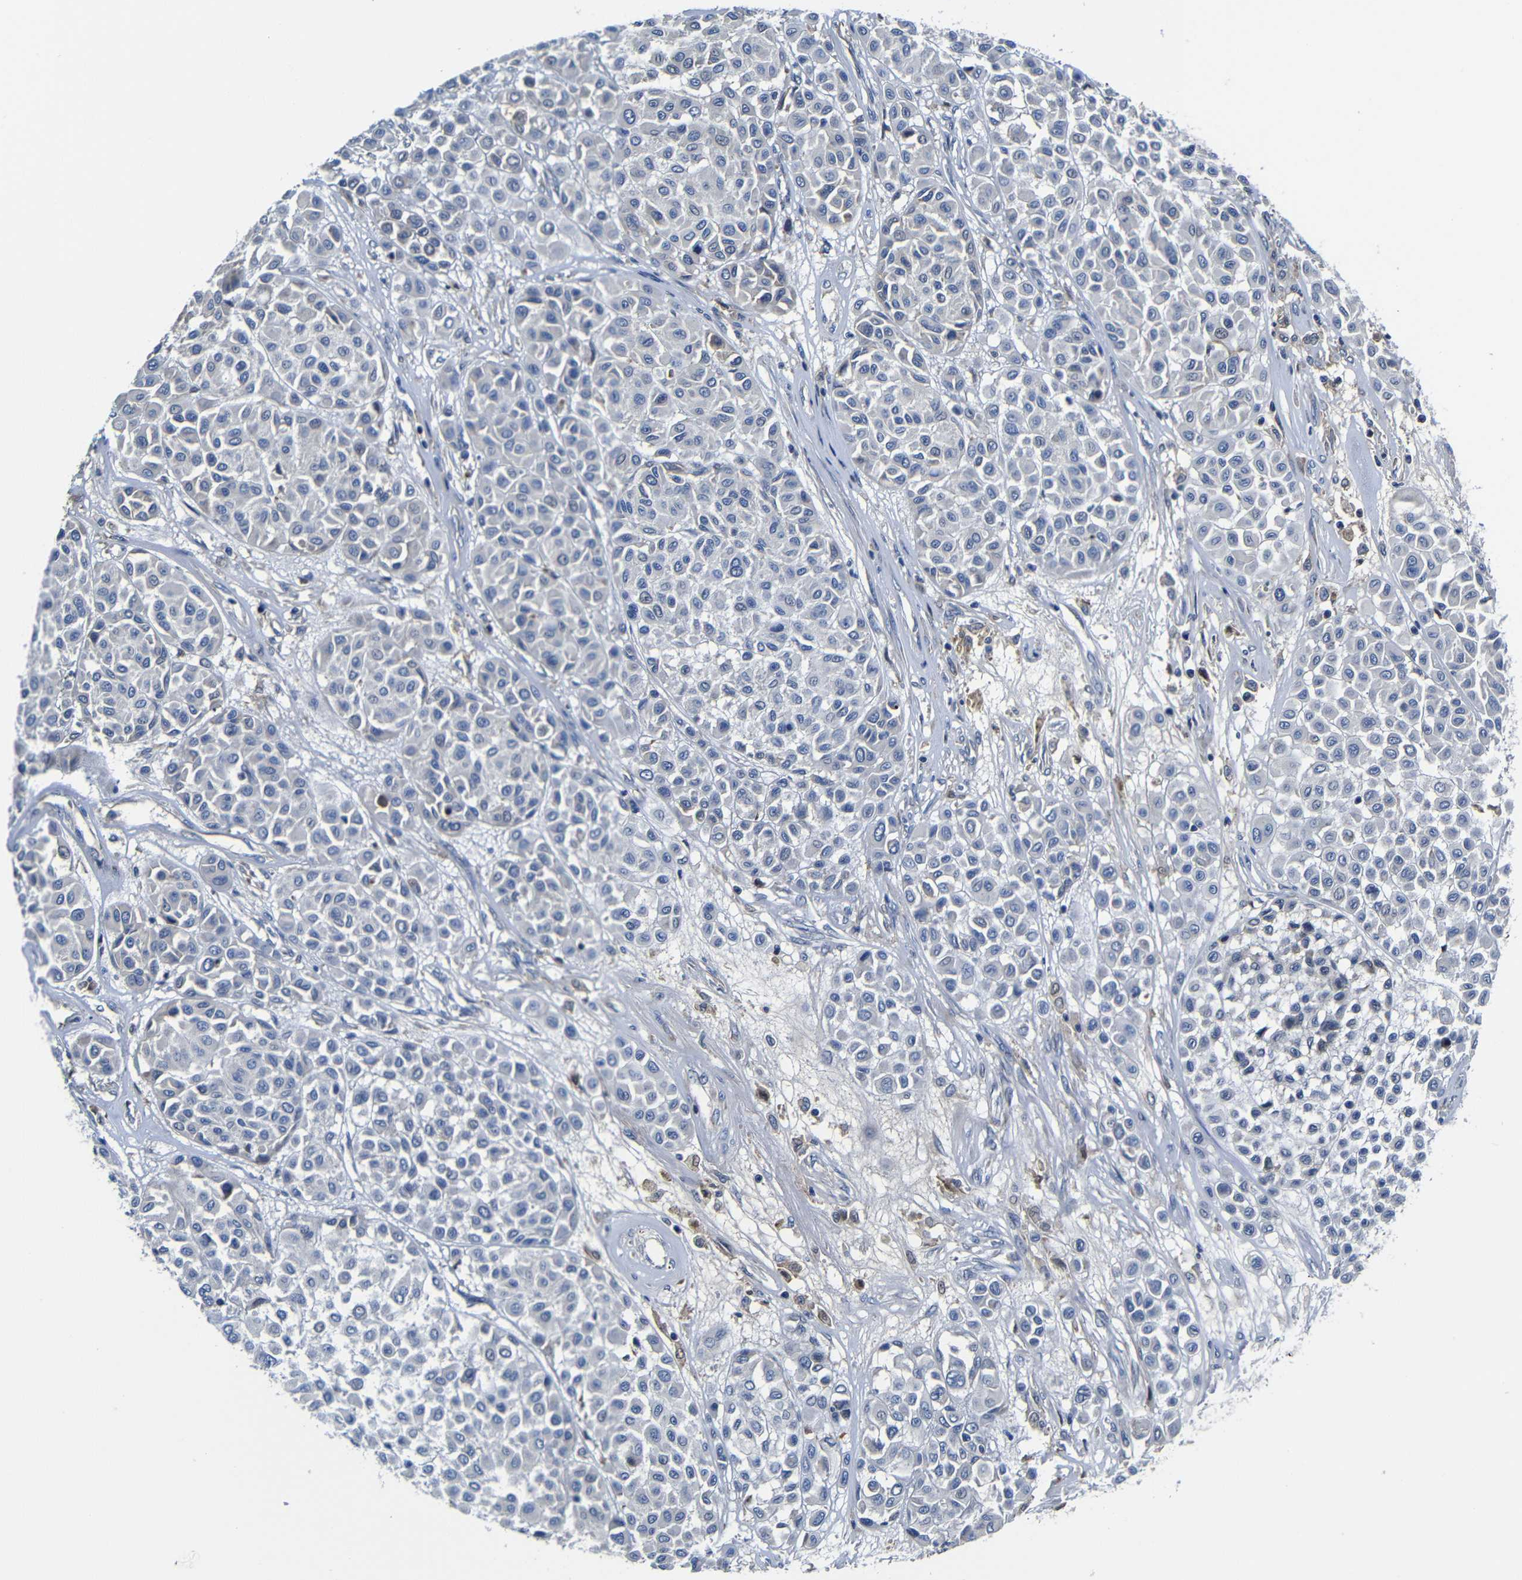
{"staining": {"intensity": "negative", "quantity": "none", "location": "none"}, "tissue": "melanoma", "cell_type": "Tumor cells", "image_type": "cancer", "snomed": [{"axis": "morphology", "description": "Malignant melanoma, Metastatic site"}, {"axis": "topography", "description": "Soft tissue"}], "caption": "A histopathology image of malignant melanoma (metastatic site) stained for a protein displays no brown staining in tumor cells.", "gene": "AFDN", "patient": {"sex": "male", "age": 41}}